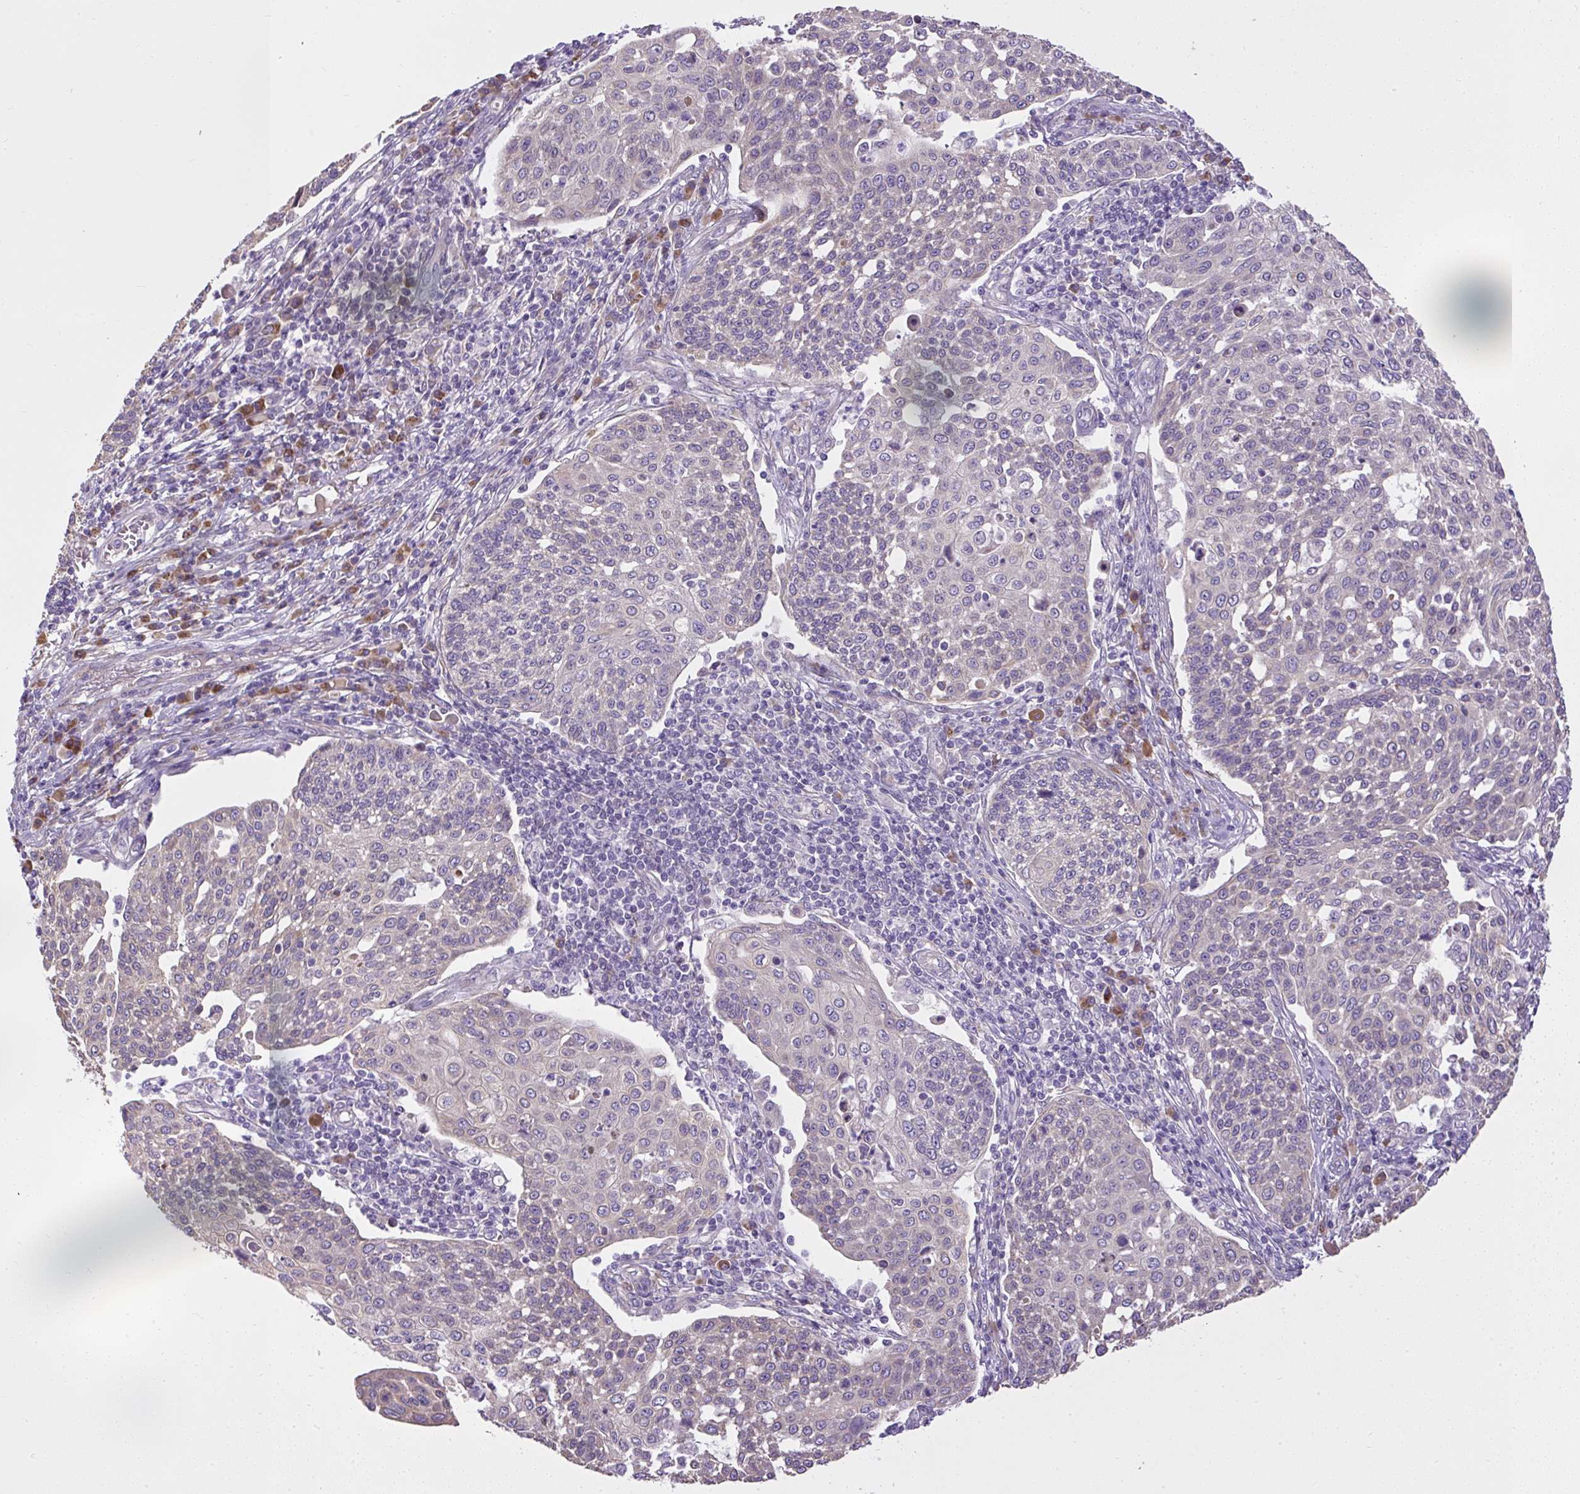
{"staining": {"intensity": "negative", "quantity": "none", "location": "none"}, "tissue": "cervical cancer", "cell_type": "Tumor cells", "image_type": "cancer", "snomed": [{"axis": "morphology", "description": "Squamous cell carcinoma, NOS"}, {"axis": "topography", "description": "Cervix"}], "caption": "Immunohistochemistry image of squamous cell carcinoma (cervical) stained for a protein (brown), which exhibits no expression in tumor cells. (Stains: DAB (3,3'-diaminobenzidine) immunohistochemistry (IHC) with hematoxylin counter stain, Microscopy: brightfield microscopy at high magnification).", "gene": "FAM149A", "patient": {"sex": "female", "age": 34}}